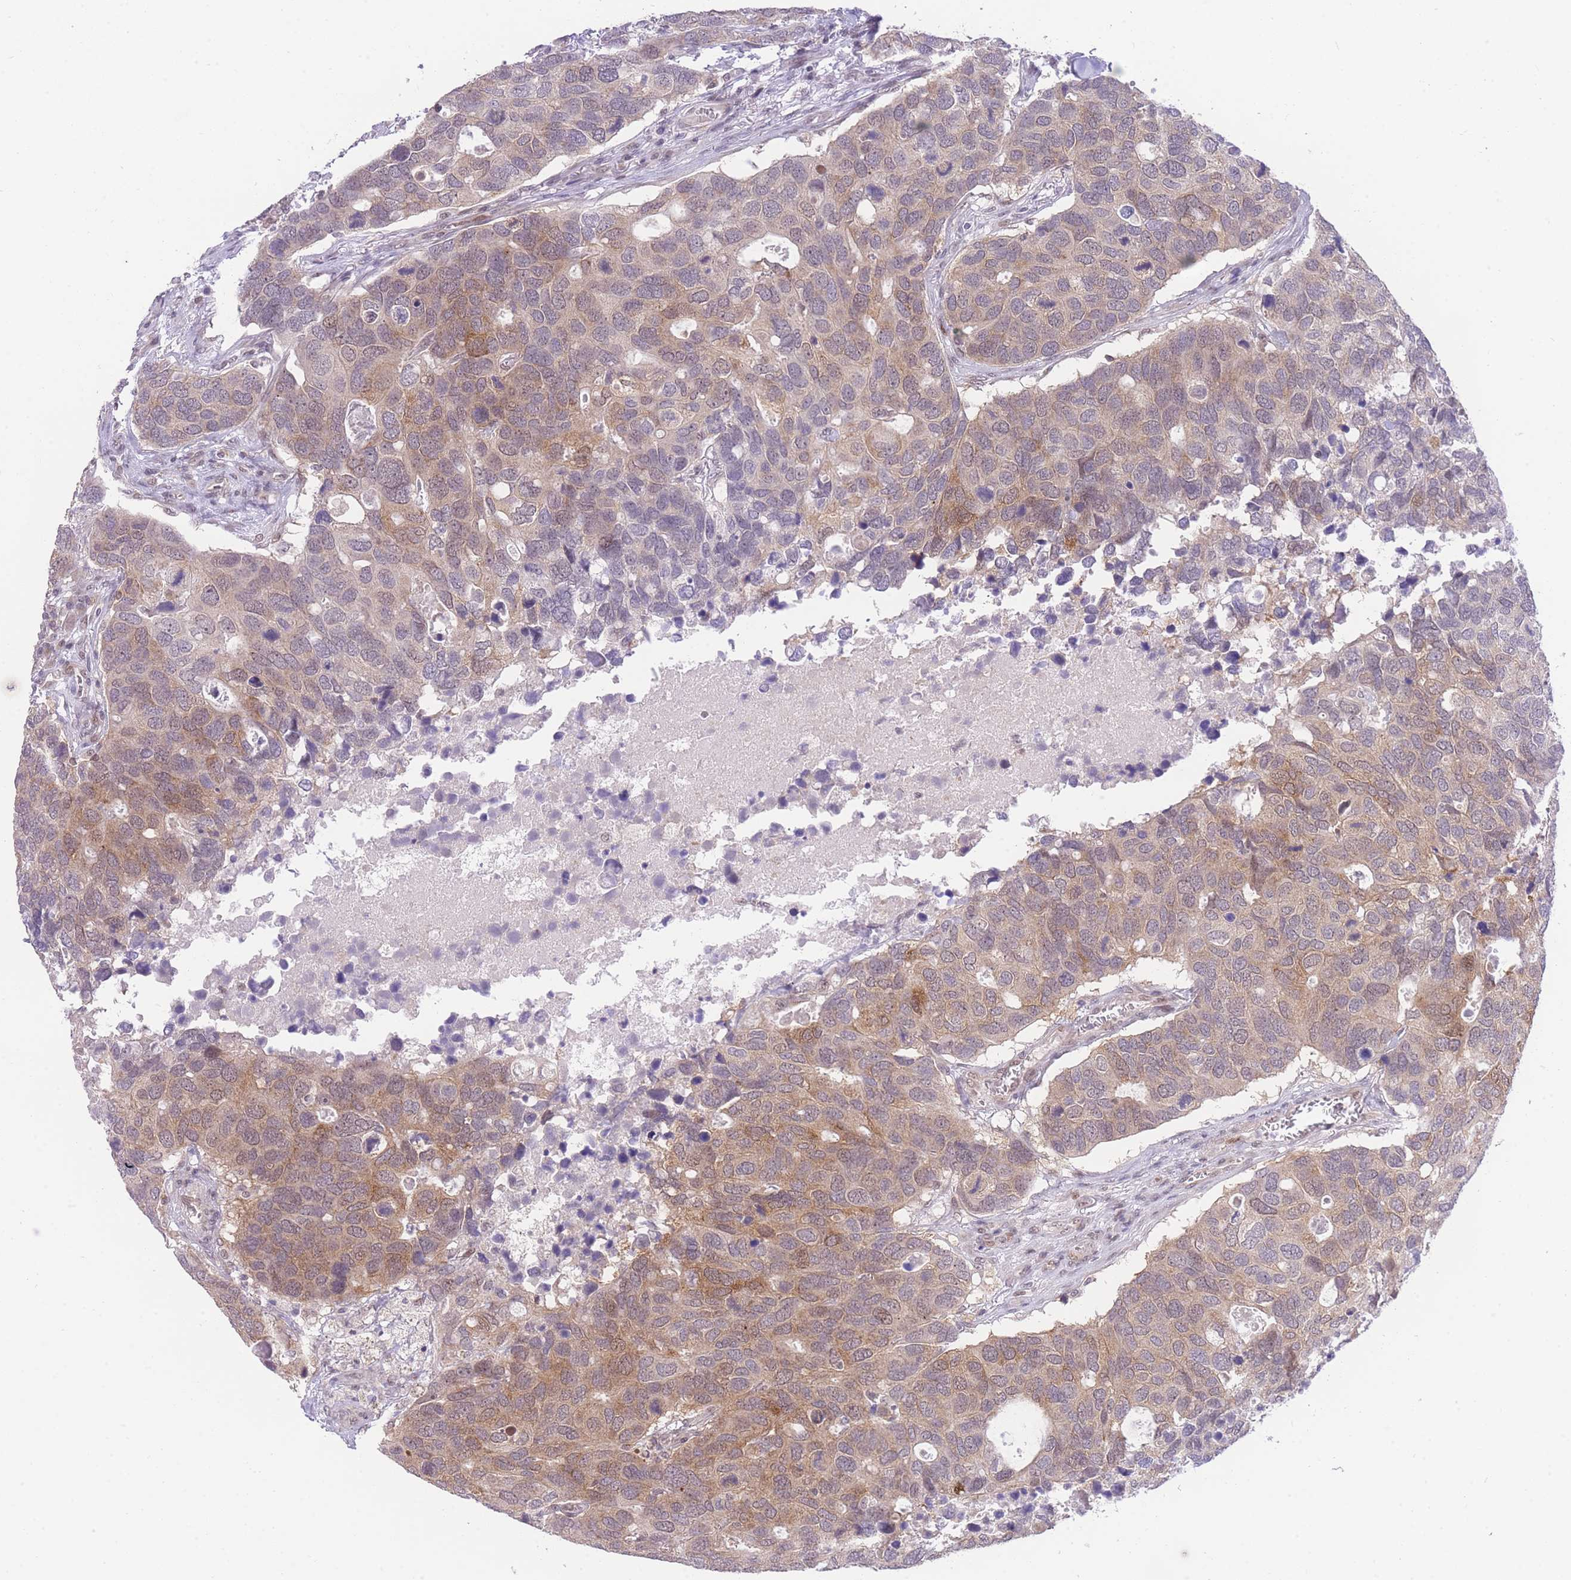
{"staining": {"intensity": "moderate", "quantity": "25%-75%", "location": "cytoplasmic/membranous"}, "tissue": "breast cancer", "cell_type": "Tumor cells", "image_type": "cancer", "snomed": [{"axis": "morphology", "description": "Duct carcinoma"}, {"axis": "topography", "description": "Breast"}], "caption": "Infiltrating ductal carcinoma (breast) stained for a protein exhibits moderate cytoplasmic/membranous positivity in tumor cells.", "gene": "STK39", "patient": {"sex": "female", "age": 83}}